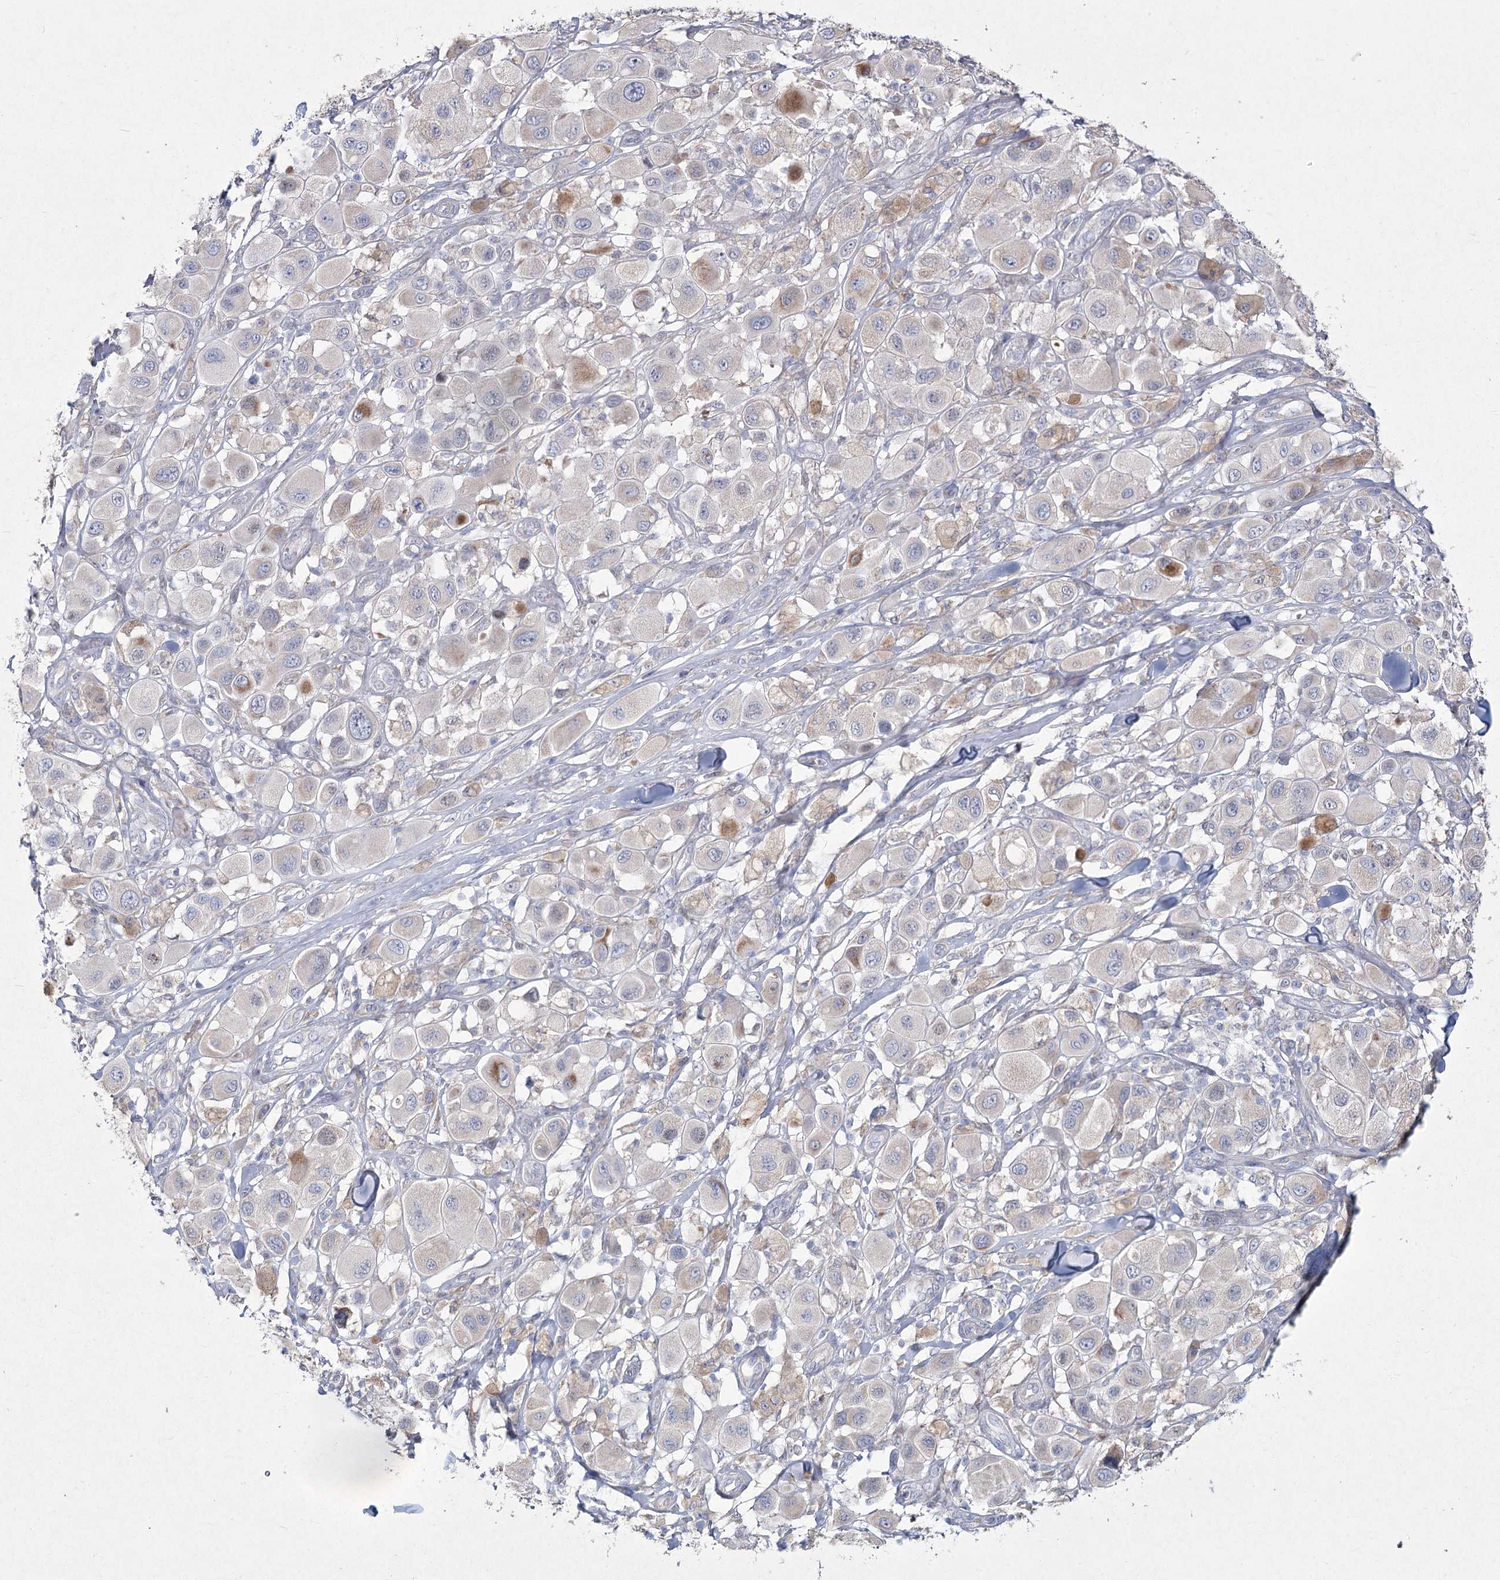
{"staining": {"intensity": "moderate", "quantity": "<25%", "location": "cytoplasmic/membranous"}, "tissue": "melanoma", "cell_type": "Tumor cells", "image_type": "cancer", "snomed": [{"axis": "morphology", "description": "Malignant melanoma, Metastatic site"}, {"axis": "topography", "description": "Skin"}], "caption": "DAB (3,3'-diaminobenzidine) immunohistochemical staining of malignant melanoma (metastatic site) demonstrates moderate cytoplasmic/membranous protein expression in approximately <25% of tumor cells. Nuclei are stained in blue.", "gene": "NIPAL4", "patient": {"sex": "male", "age": 41}}